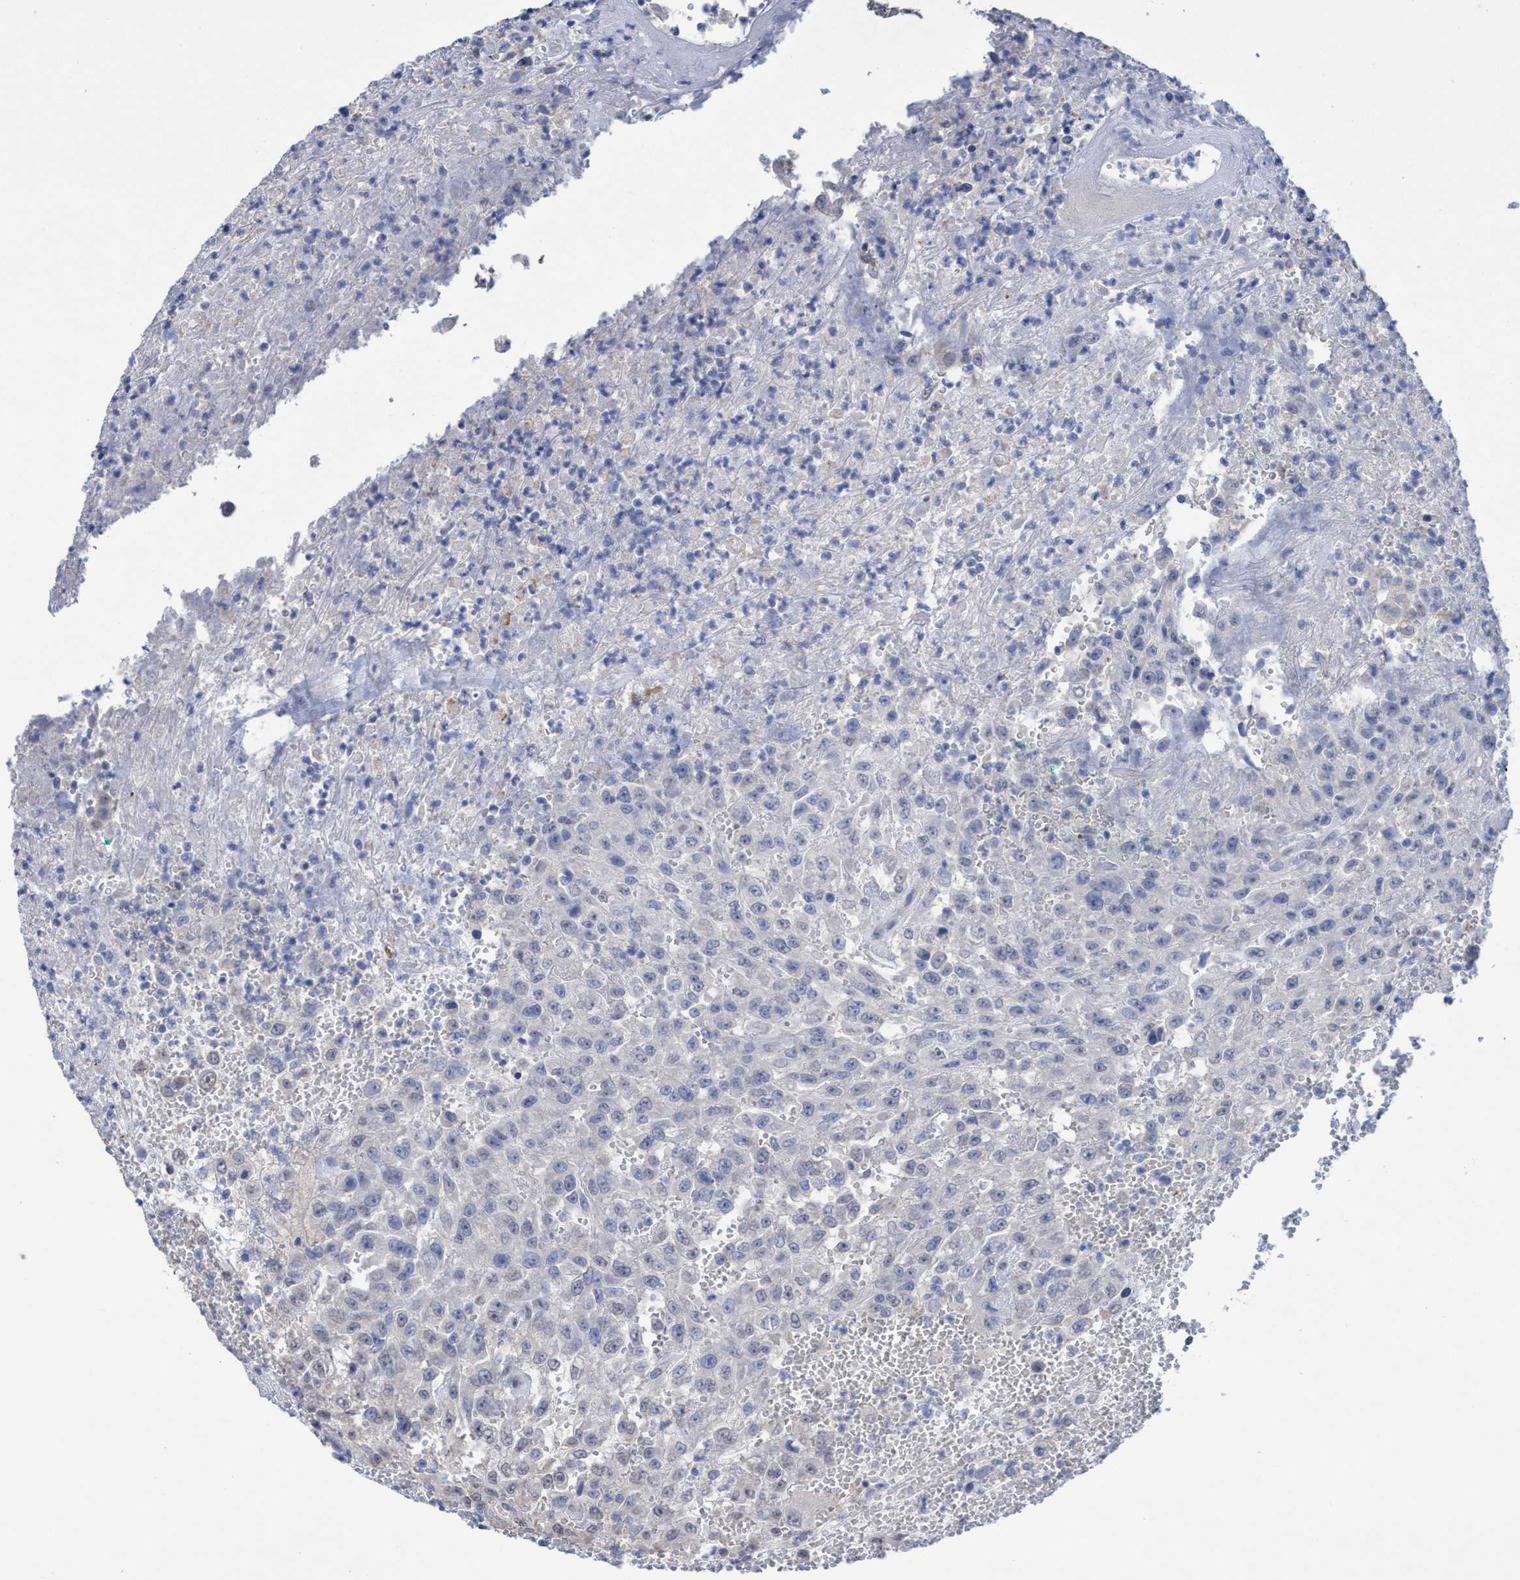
{"staining": {"intensity": "negative", "quantity": "none", "location": "none"}, "tissue": "urothelial cancer", "cell_type": "Tumor cells", "image_type": "cancer", "snomed": [{"axis": "morphology", "description": "Urothelial carcinoma, High grade"}, {"axis": "topography", "description": "Urinary bladder"}], "caption": "Photomicrograph shows no protein positivity in tumor cells of urothelial cancer tissue. (DAB (3,3'-diaminobenzidine) immunohistochemistry (IHC) visualized using brightfield microscopy, high magnification).", "gene": "GLOD4", "patient": {"sex": "male", "age": 46}}